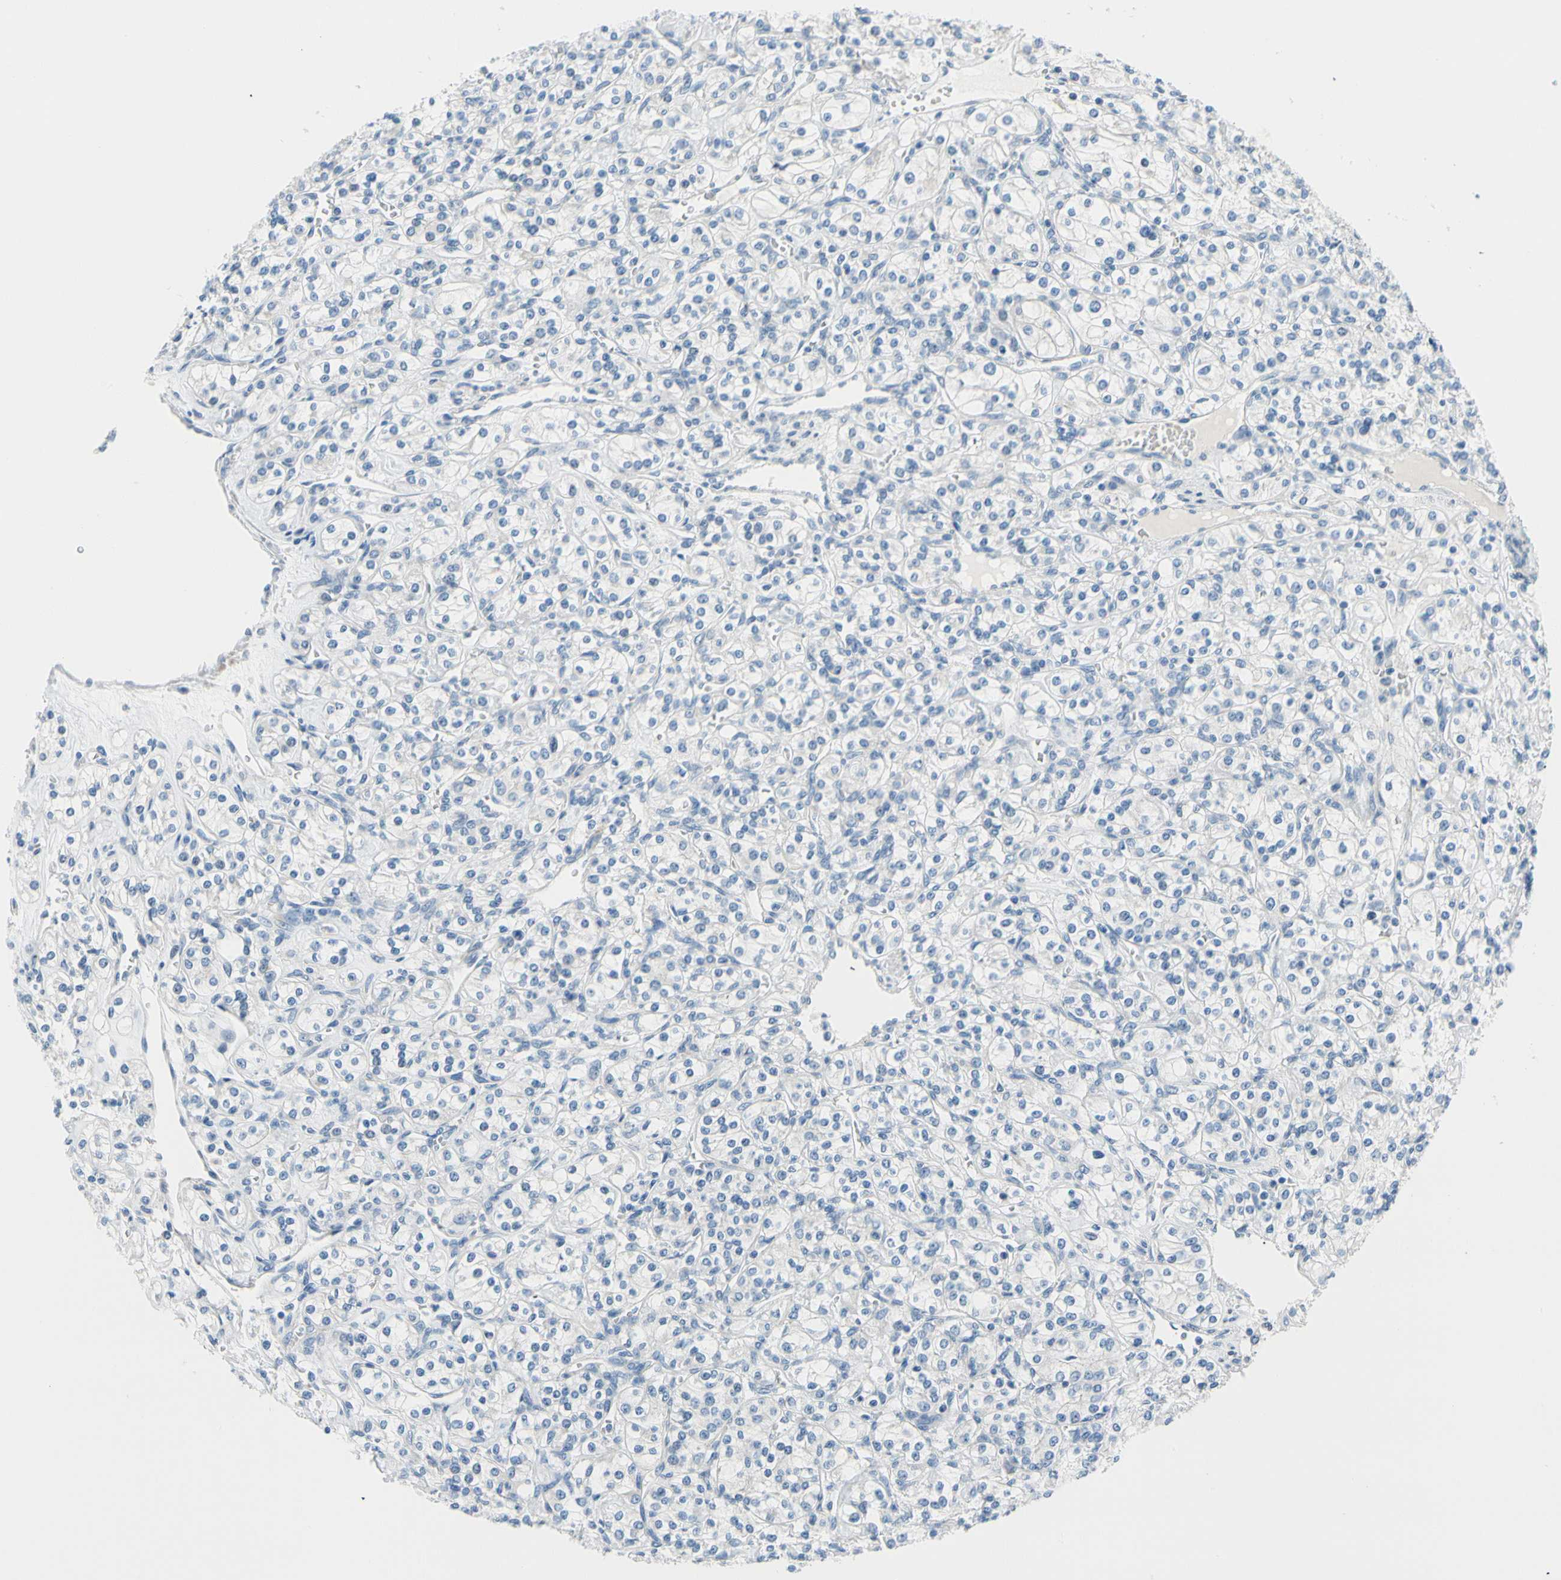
{"staining": {"intensity": "negative", "quantity": "none", "location": "none"}, "tissue": "renal cancer", "cell_type": "Tumor cells", "image_type": "cancer", "snomed": [{"axis": "morphology", "description": "Adenocarcinoma, NOS"}, {"axis": "topography", "description": "Kidney"}], "caption": "Immunohistochemical staining of renal cancer reveals no significant staining in tumor cells.", "gene": "FCER2", "patient": {"sex": "male", "age": 77}}